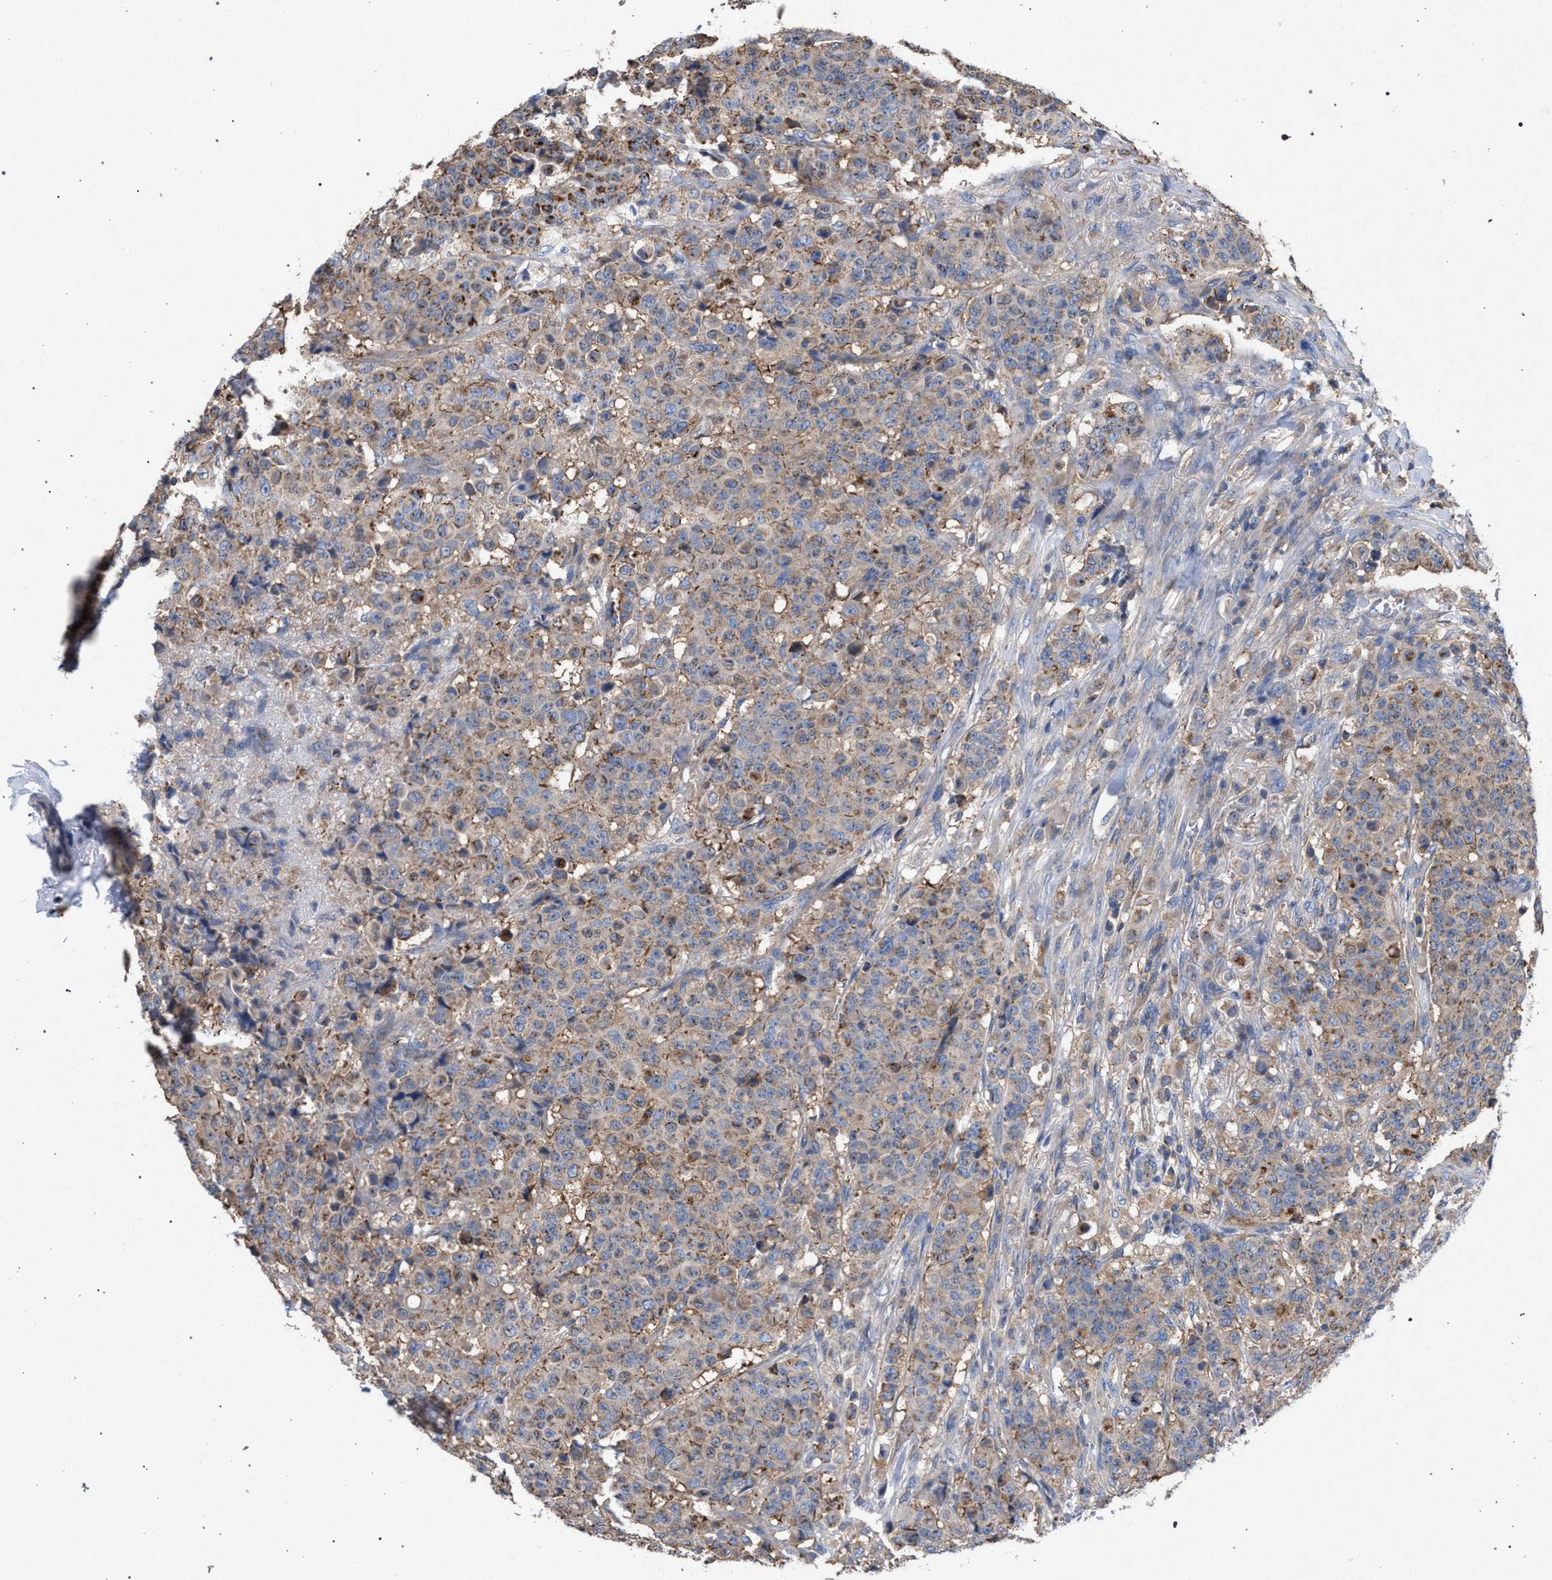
{"staining": {"intensity": "weak", "quantity": "25%-75%", "location": "cytoplasmic/membranous"}, "tissue": "breast cancer", "cell_type": "Tumor cells", "image_type": "cancer", "snomed": [{"axis": "morphology", "description": "Duct carcinoma"}, {"axis": "topography", "description": "Breast"}], "caption": "High-magnification brightfield microscopy of breast intraductal carcinoma stained with DAB (3,3'-diaminobenzidine) (brown) and counterstained with hematoxylin (blue). tumor cells exhibit weak cytoplasmic/membranous positivity is seen in about25%-75% of cells. (Brightfield microscopy of DAB IHC at high magnification).", "gene": "VPS13A", "patient": {"sex": "female", "age": 40}}